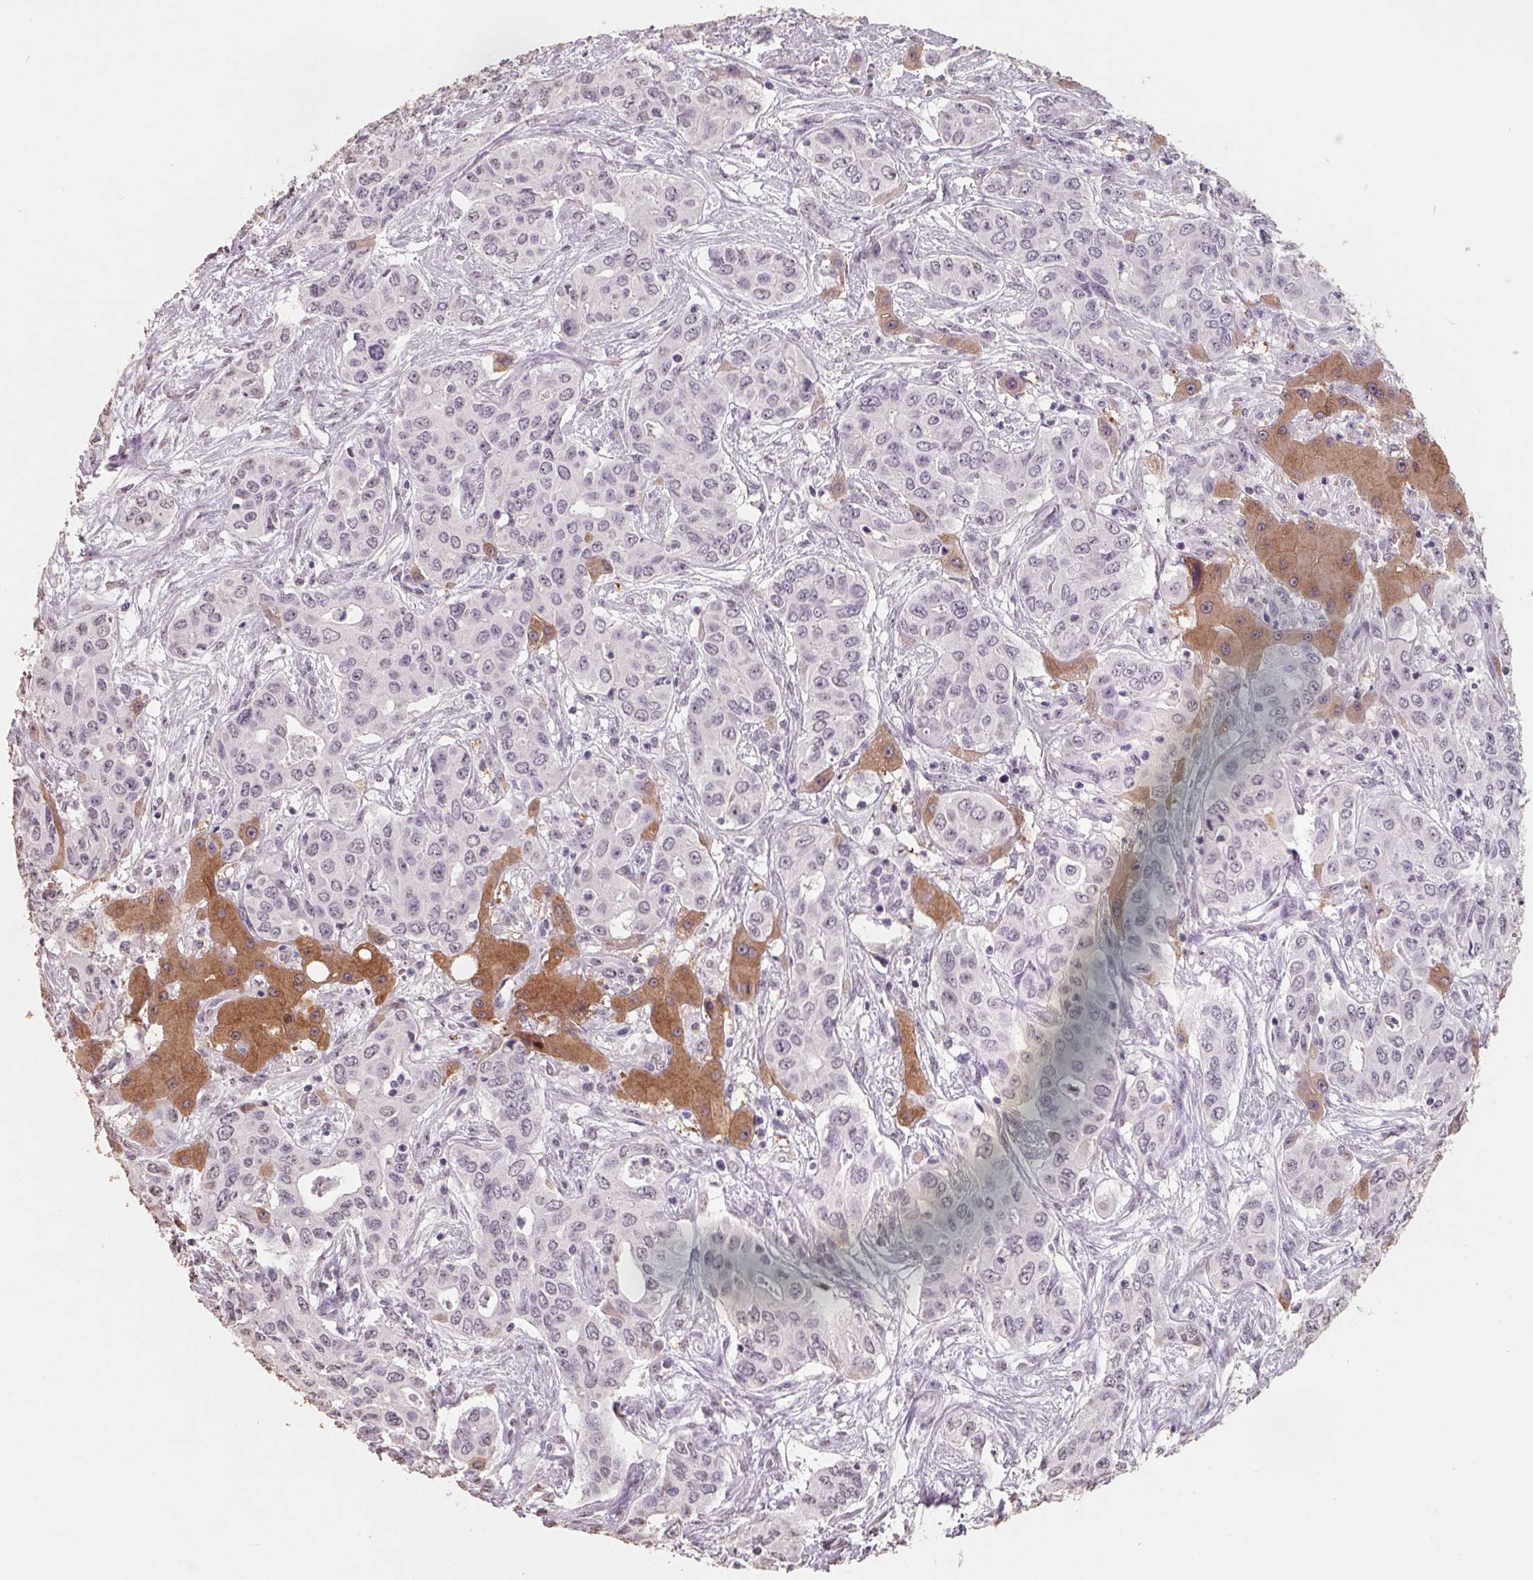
{"staining": {"intensity": "negative", "quantity": "none", "location": "none"}, "tissue": "liver cancer", "cell_type": "Tumor cells", "image_type": "cancer", "snomed": [{"axis": "morphology", "description": "Cholangiocarcinoma"}, {"axis": "topography", "description": "Liver"}], "caption": "Immunohistochemistry of cholangiocarcinoma (liver) demonstrates no positivity in tumor cells.", "gene": "FTCD", "patient": {"sex": "female", "age": 65}}